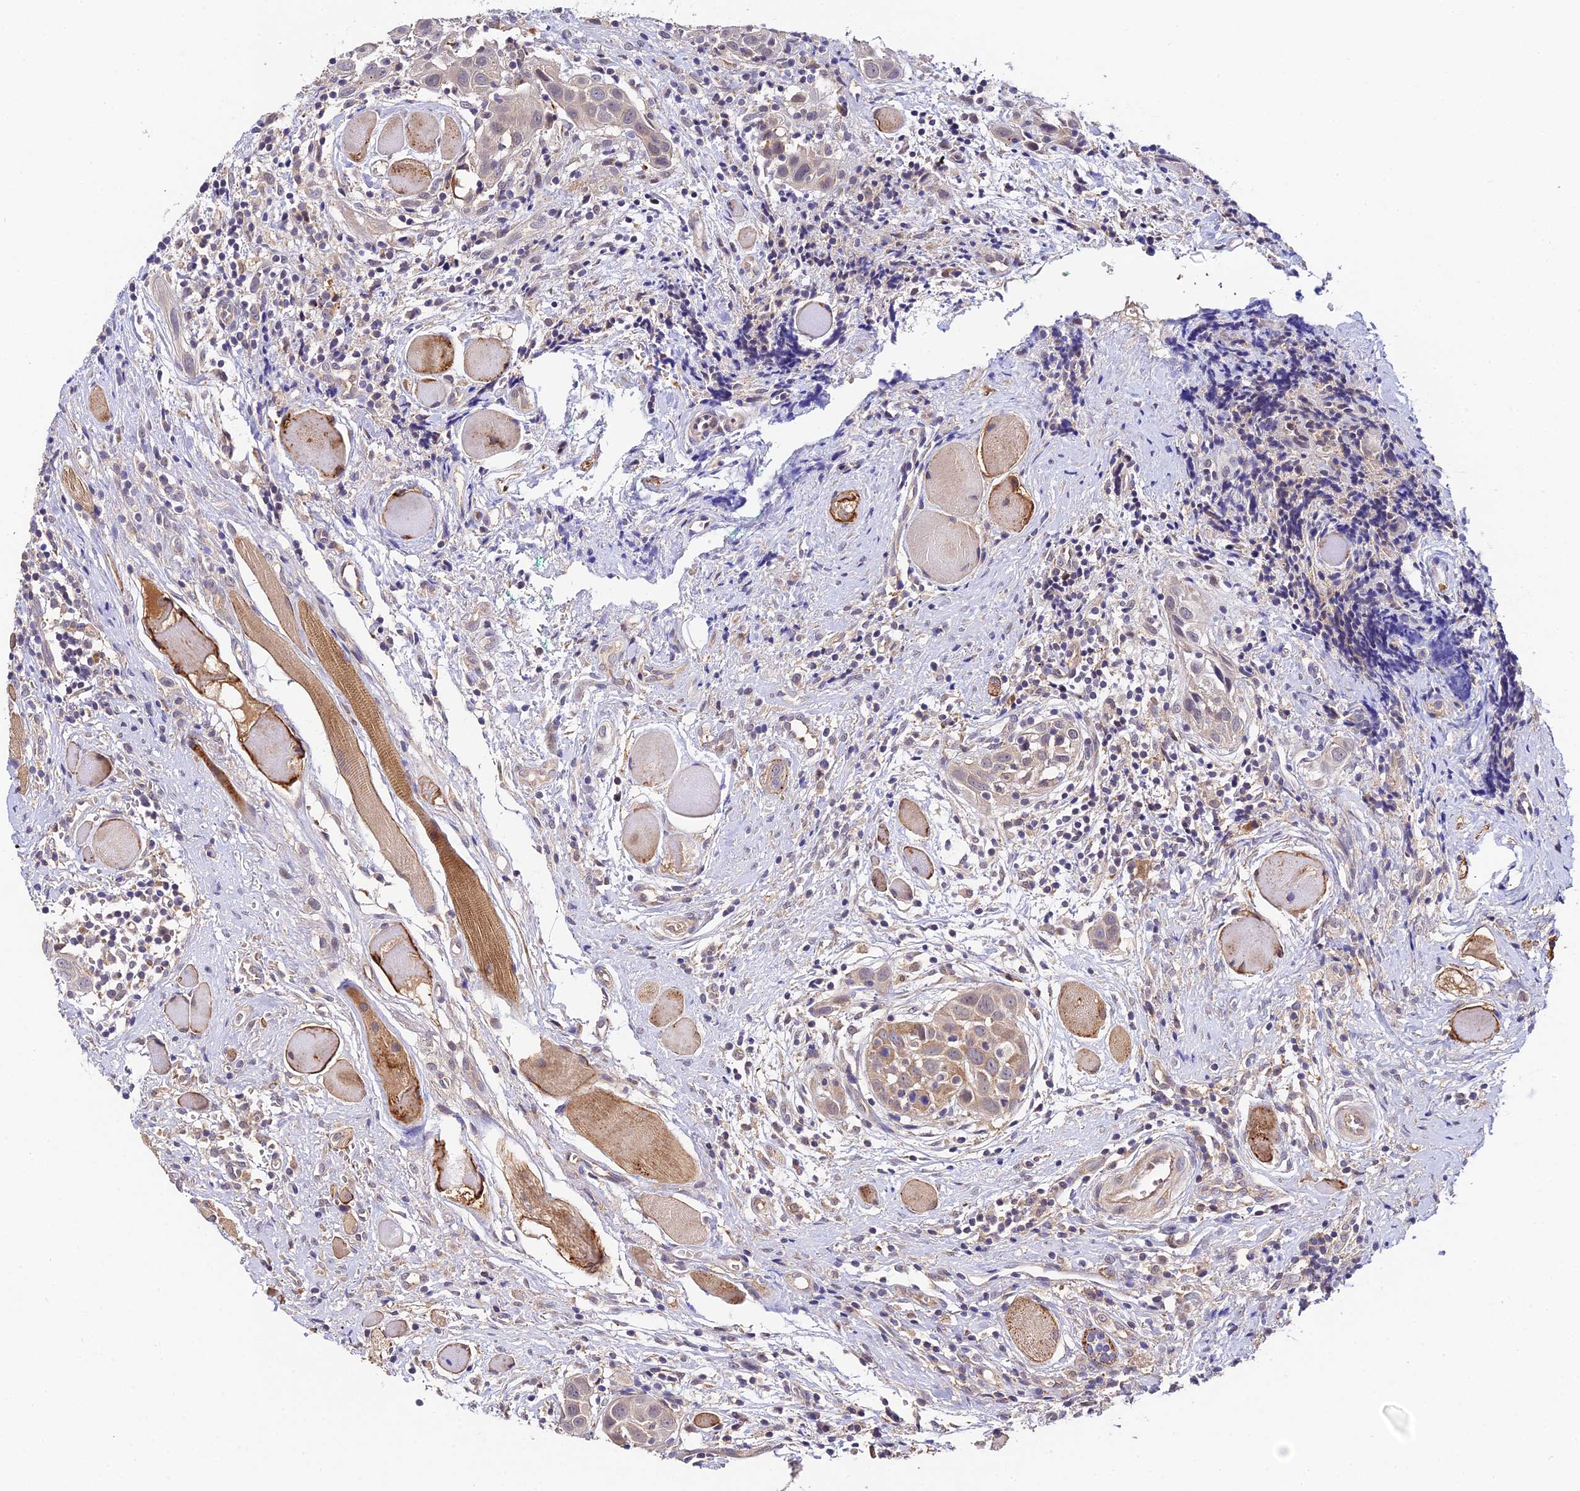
{"staining": {"intensity": "weak", "quantity": "25%-75%", "location": "cytoplasmic/membranous"}, "tissue": "head and neck cancer", "cell_type": "Tumor cells", "image_type": "cancer", "snomed": [{"axis": "morphology", "description": "Squamous cell carcinoma, NOS"}, {"axis": "topography", "description": "Oral tissue"}, {"axis": "topography", "description": "Head-Neck"}], "caption": "Immunohistochemistry photomicrograph of neoplastic tissue: human squamous cell carcinoma (head and neck) stained using immunohistochemistry (IHC) displays low levels of weak protein expression localized specifically in the cytoplasmic/membranous of tumor cells, appearing as a cytoplasmic/membranous brown color.", "gene": "ZBED8", "patient": {"sex": "female", "age": 50}}